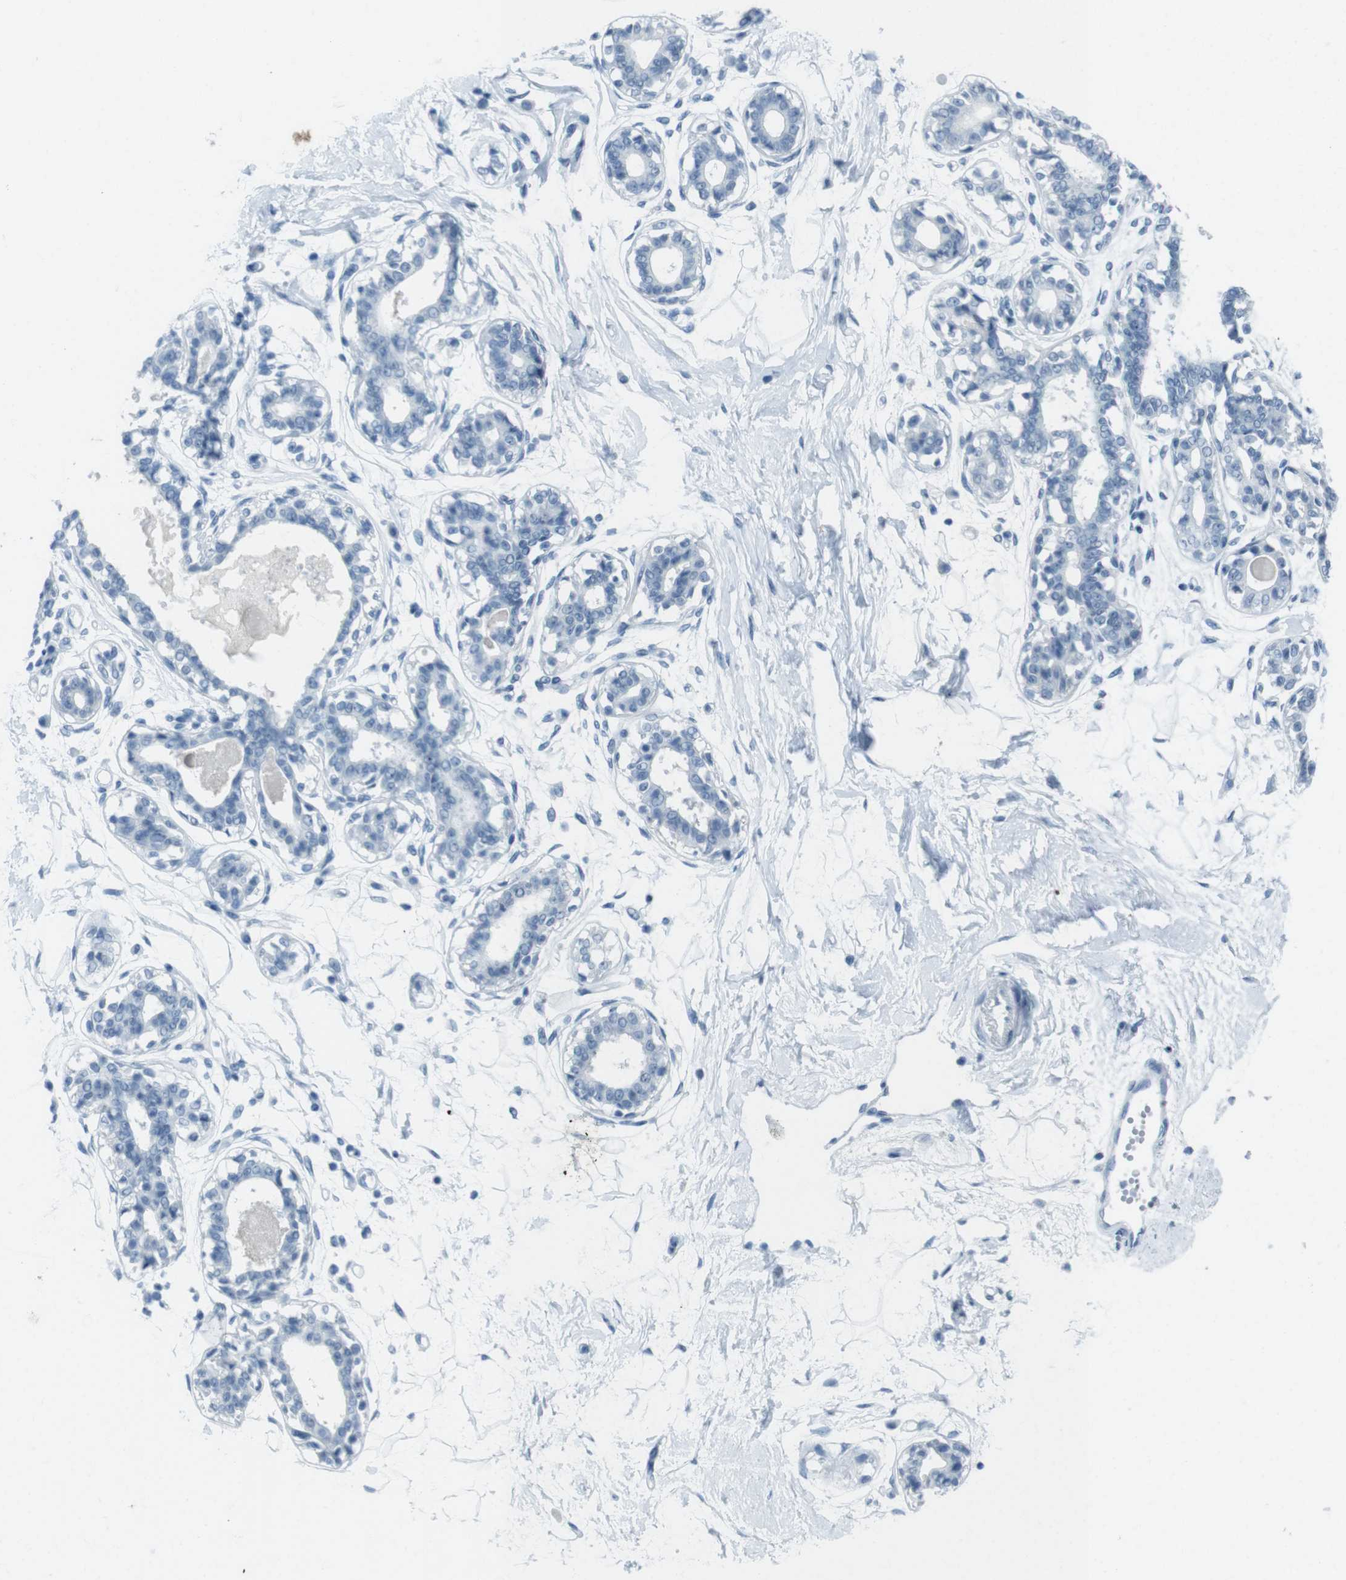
{"staining": {"intensity": "negative", "quantity": "none", "location": "none"}, "tissue": "breast", "cell_type": "Adipocytes", "image_type": "normal", "snomed": [{"axis": "morphology", "description": "Normal tissue, NOS"}, {"axis": "topography", "description": "Breast"}], "caption": "Photomicrograph shows no protein positivity in adipocytes of normal breast. Brightfield microscopy of immunohistochemistry (IHC) stained with DAB (3,3'-diaminobenzidine) (brown) and hematoxylin (blue), captured at high magnification.", "gene": "TMEM207", "patient": {"sex": "female", "age": 45}}